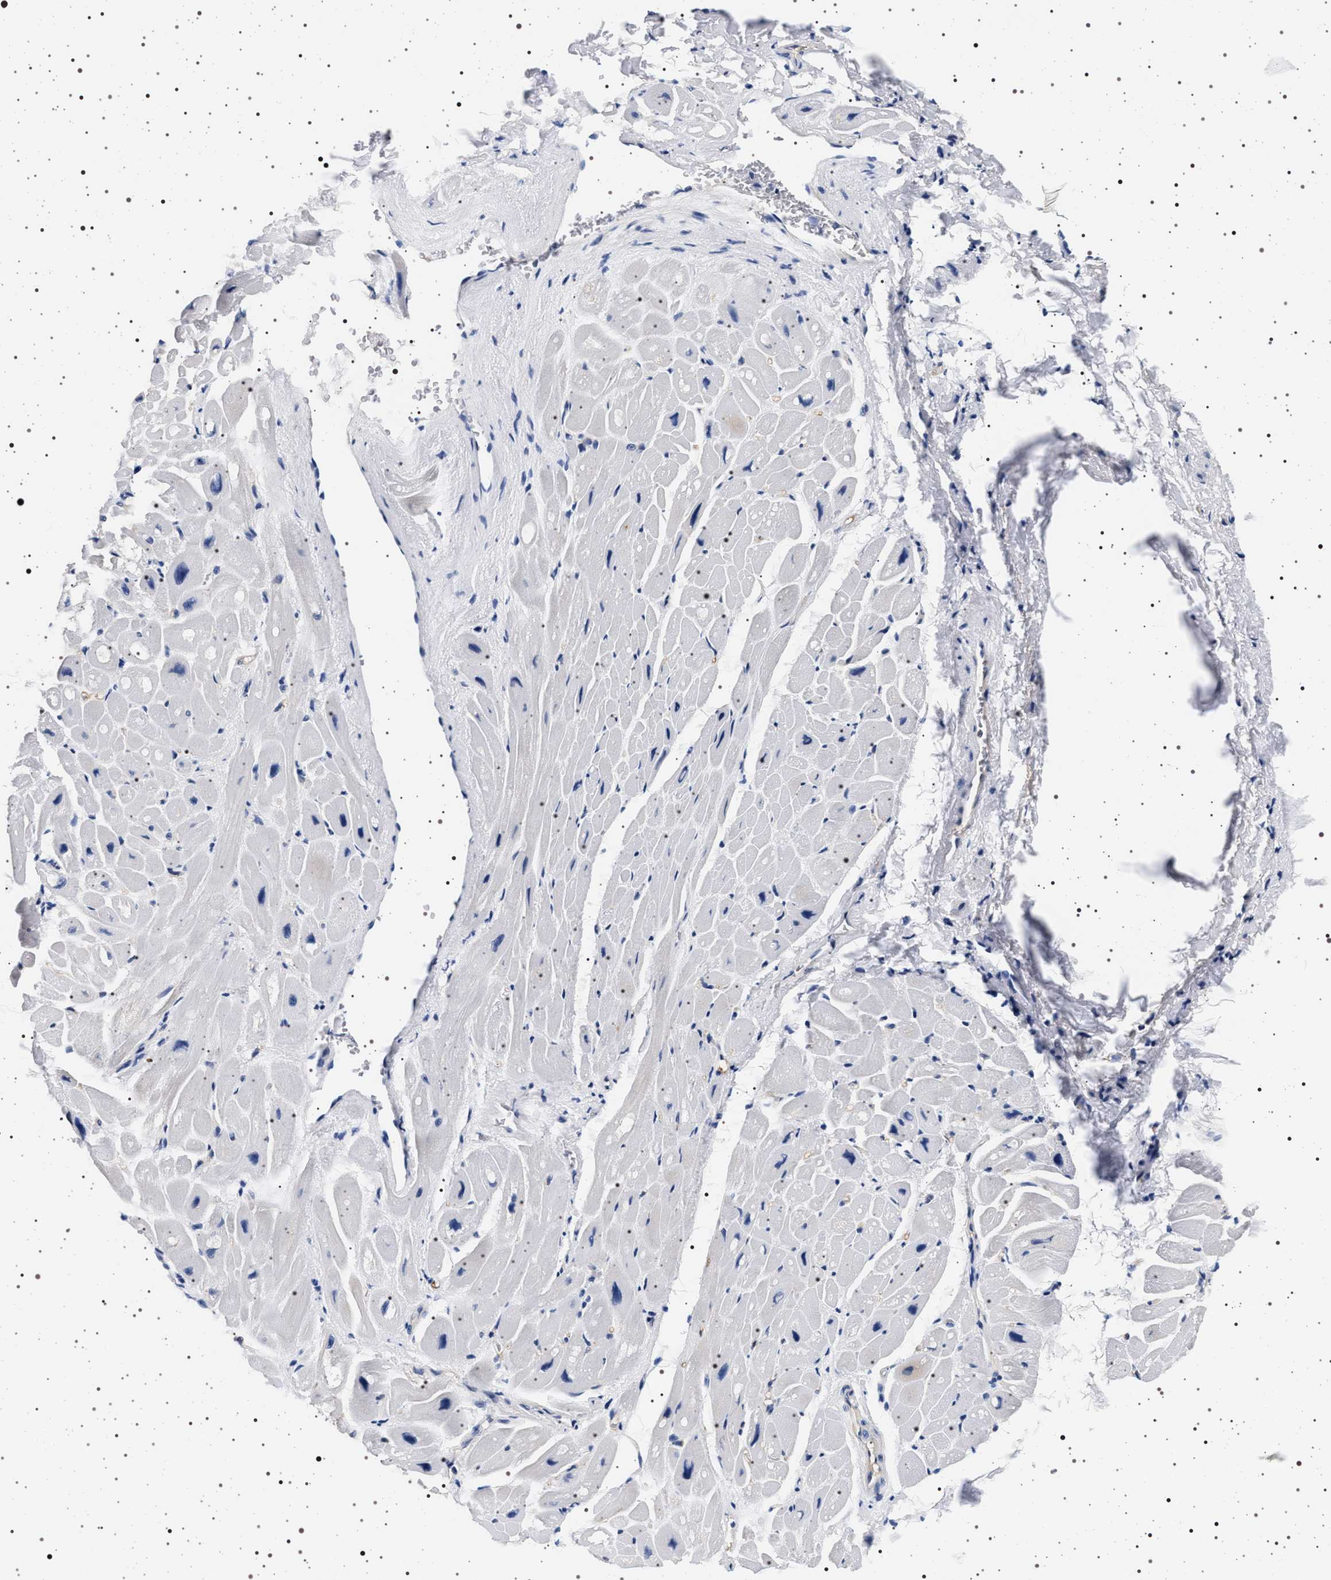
{"staining": {"intensity": "negative", "quantity": "none", "location": "none"}, "tissue": "heart muscle", "cell_type": "Cardiomyocytes", "image_type": "normal", "snomed": [{"axis": "morphology", "description": "Normal tissue, NOS"}, {"axis": "topography", "description": "Heart"}], "caption": "Benign heart muscle was stained to show a protein in brown. There is no significant positivity in cardiomyocytes. Brightfield microscopy of immunohistochemistry stained with DAB (brown) and hematoxylin (blue), captured at high magnification.", "gene": "HSD17B1", "patient": {"sex": "male", "age": 49}}